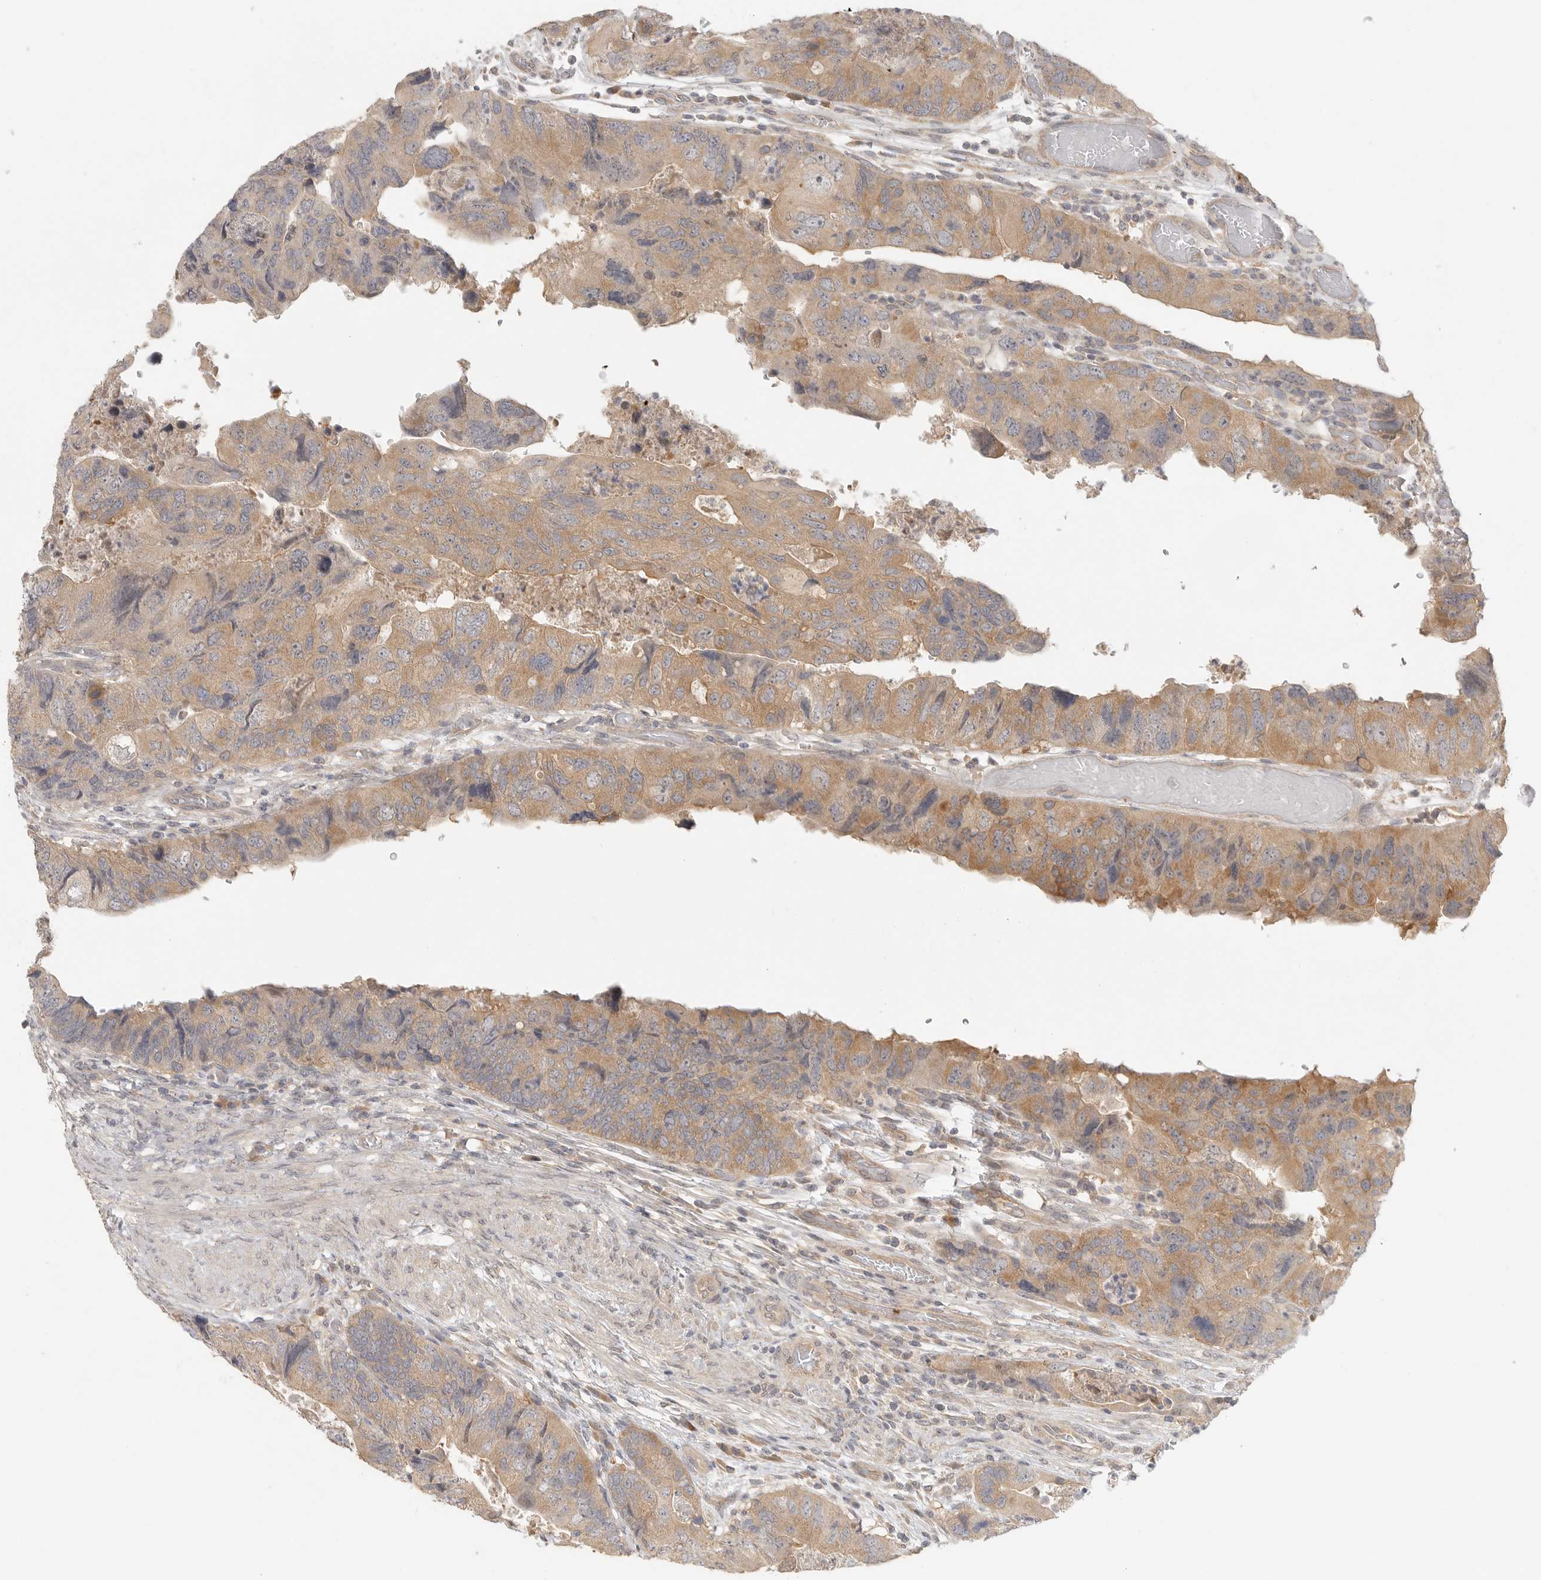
{"staining": {"intensity": "moderate", "quantity": ">75%", "location": "cytoplasmic/membranous"}, "tissue": "colorectal cancer", "cell_type": "Tumor cells", "image_type": "cancer", "snomed": [{"axis": "morphology", "description": "Adenocarcinoma, NOS"}, {"axis": "topography", "description": "Rectum"}], "caption": "Immunohistochemical staining of human adenocarcinoma (colorectal) exhibits medium levels of moderate cytoplasmic/membranous expression in approximately >75% of tumor cells. (DAB IHC with brightfield microscopy, high magnification).", "gene": "HDAC6", "patient": {"sex": "male", "age": 63}}